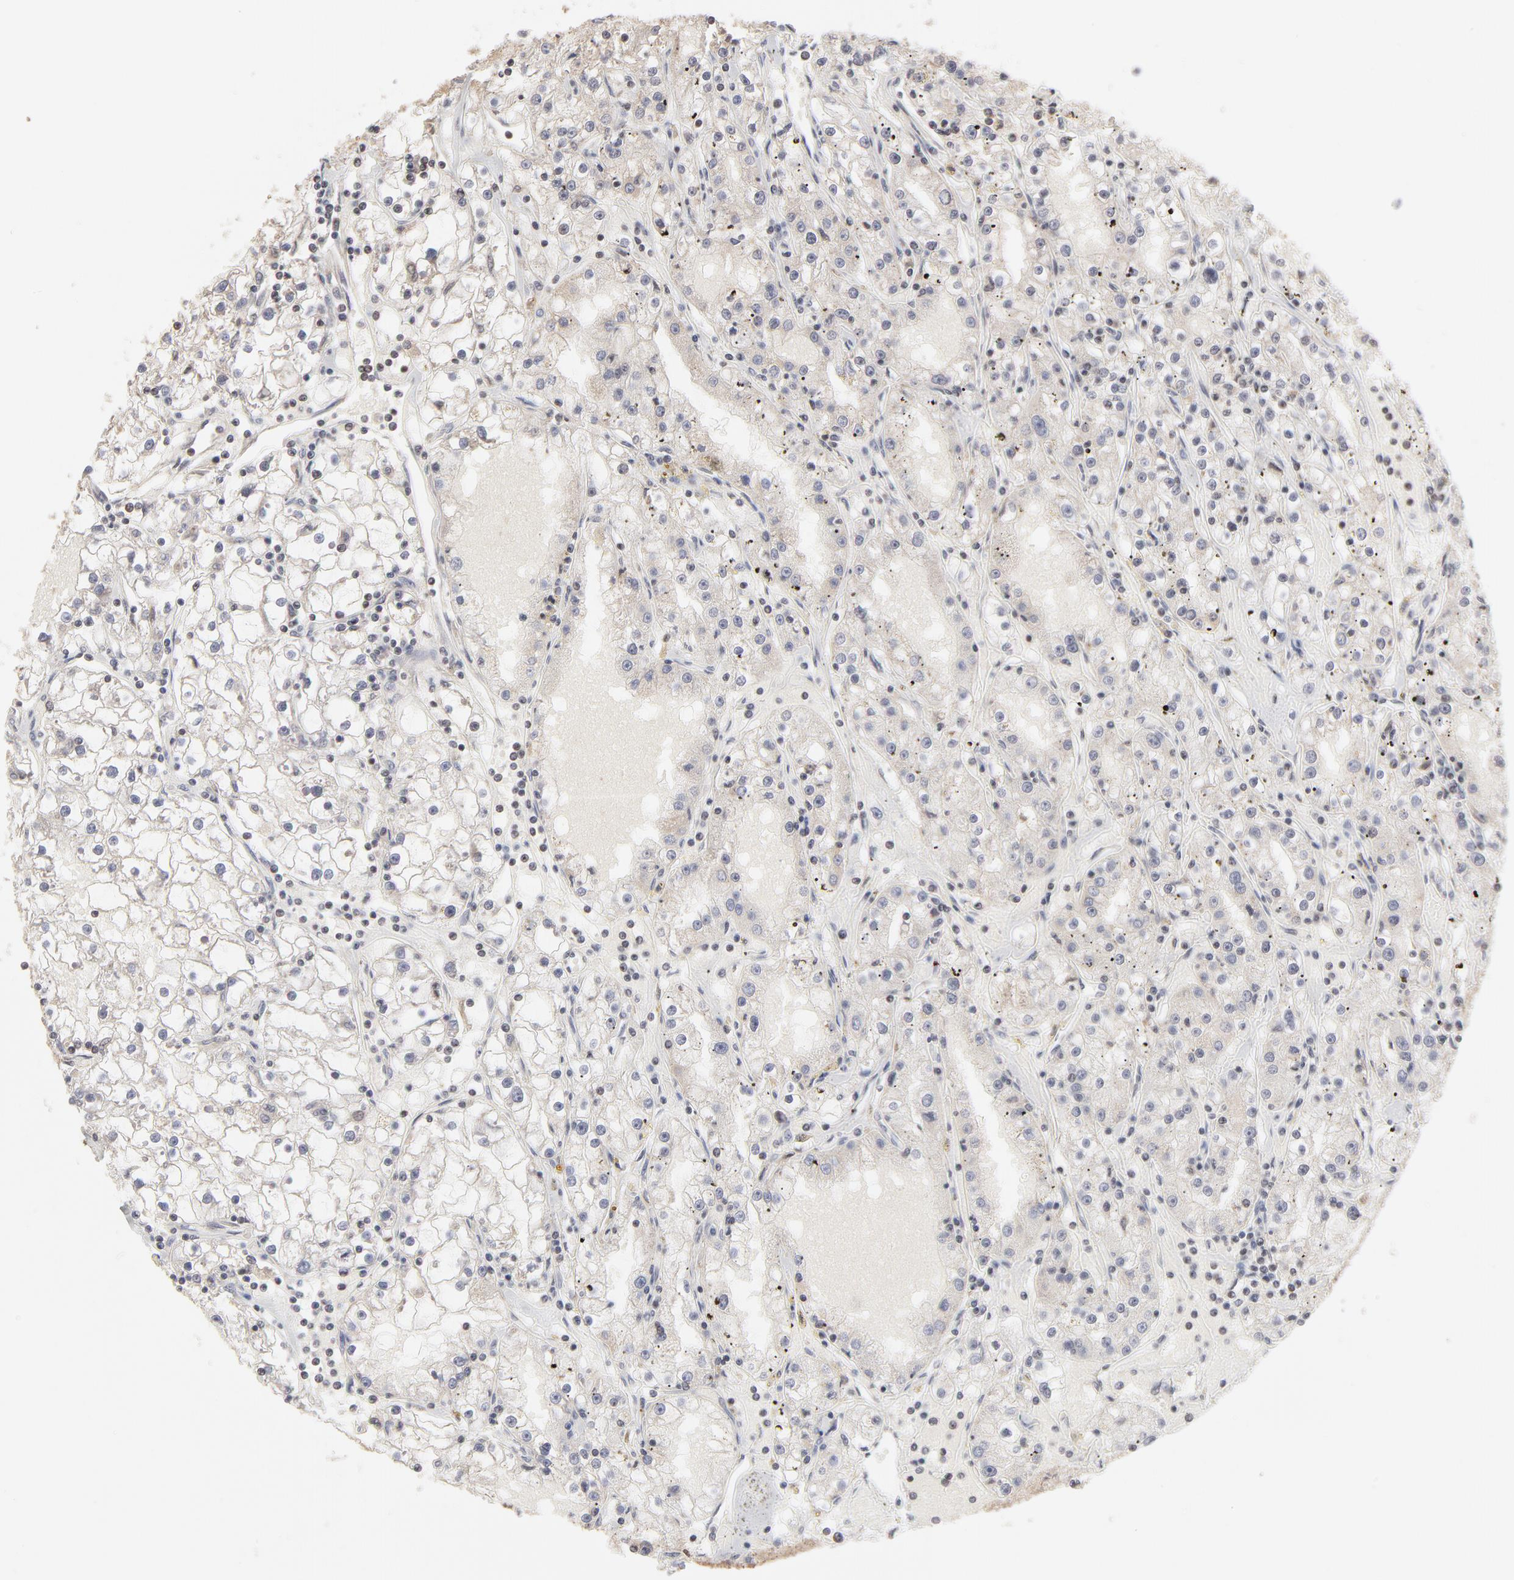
{"staining": {"intensity": "weak", "quantity": "25%-75%", "location": "cytoplasmic/membranous"}, "tissue": "renal cancer", "cell_type": "Tumor cells", "image_type": "cancer", "snomed": [{"axis": "morphology", "description": "Adenocarcinoma, NOS"}, {"axis": "topography", "description": "Kidney"}], "caption": "Protein expression analysis of renal cancer (adenocarcinoma) reveals weak cytoplasmic/membranous positivity in about 25%-75% of tumor cells. Nuclei are stained in blue.", "gene": "ARIH1", "patient": {"sex": "male", "age": 56}}